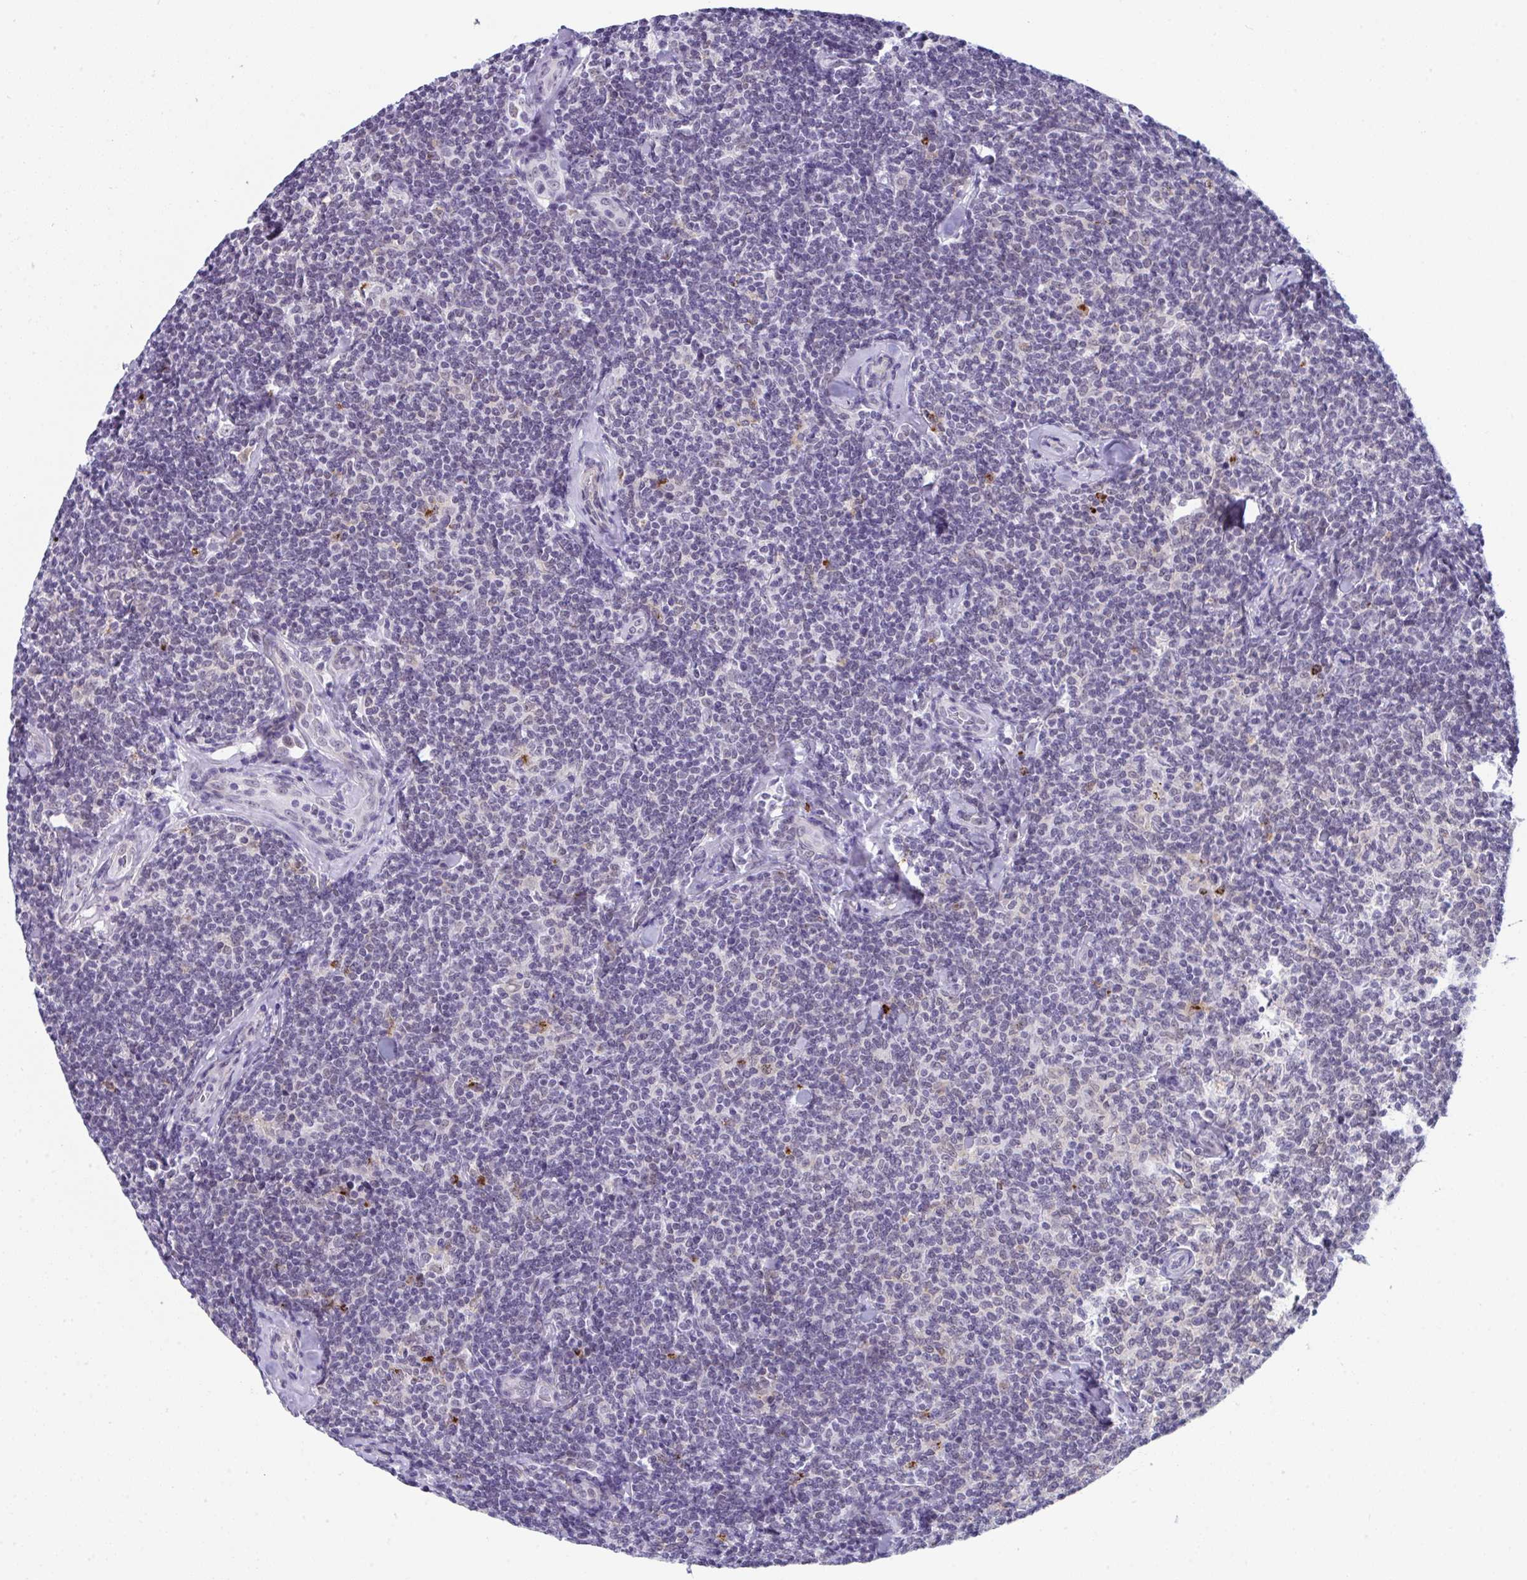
{"staining": {"intensity": "negative", "quantity": "none", "location": "none"}, "tissue": "lymphoma", "cell_type": "Tumor cells", "image_type": "cancer", "snomed": [{"axis": "morphology", "description": "Malignant lymphoma, non-Hodgkin's type, Low grade"}, {"axis": "topography", "description": "Lymph node"}], "caption": "Malignant lymphoma, non-Hodgkin's type (low-grade) stained for a protein using immunohistochemistry (IHC) exhibits no expression tumor cells.", "gene": "CDK13", "patient": {"sex": "female", "age": 56}}